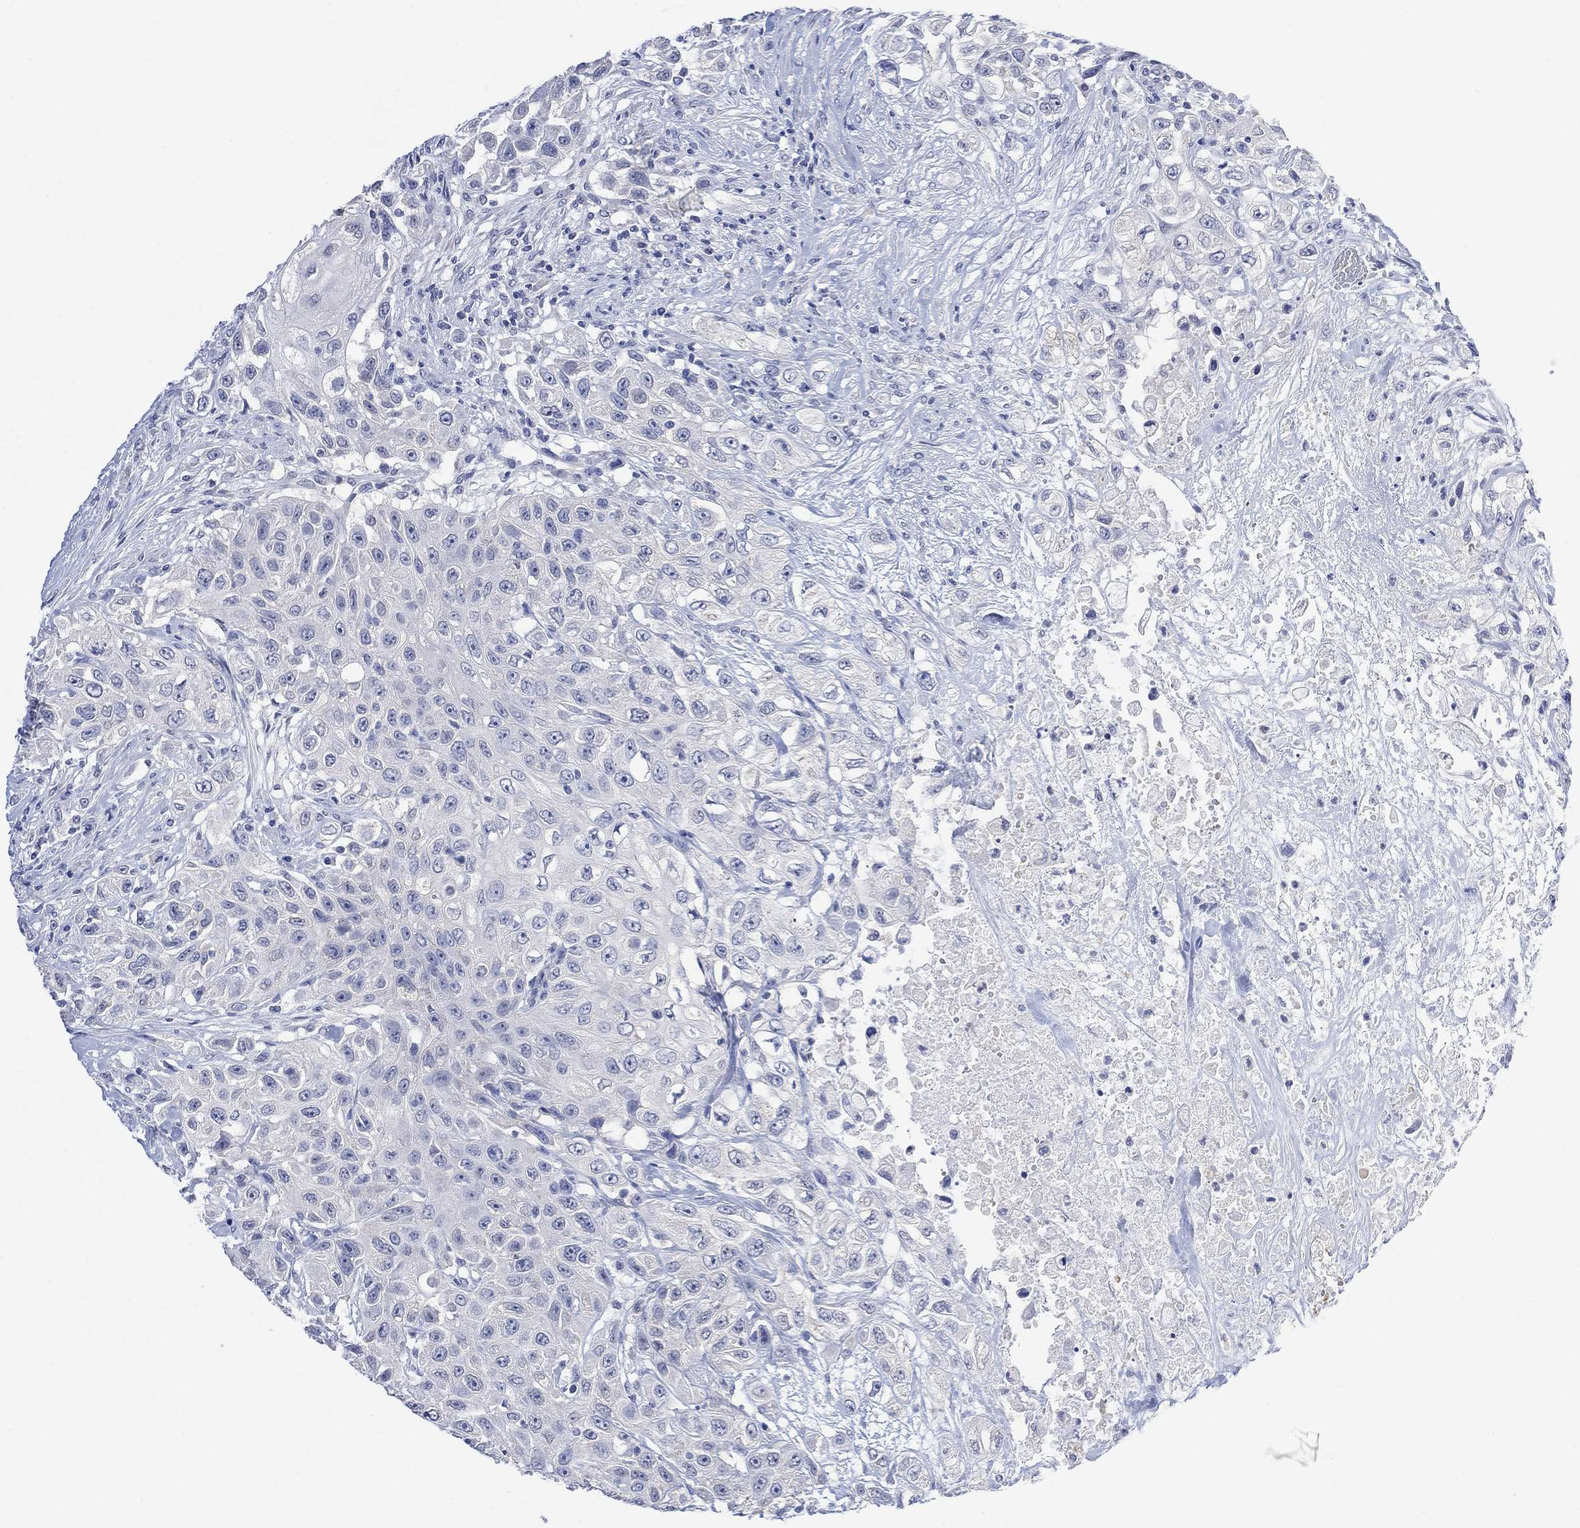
{"staining": {"intensity": "negative", "quantity": "none", "location": "none"}, "tissue": "urothelial cancer", "cell_type": "Tumor cells", "image_type": "cancer", "snomed": [{"axis": "morphology", "description": "Urothelial carcinoma, High grade"}, {"axis": "topography", "description": "Urinary bladder"}], "caption": "High-grade urothelial carcinoma stained for a protein using immunohistochemistry shows no staining tumor cells.", "gene": "FBP2", "patient": {"sex": "female", "age": 56}}